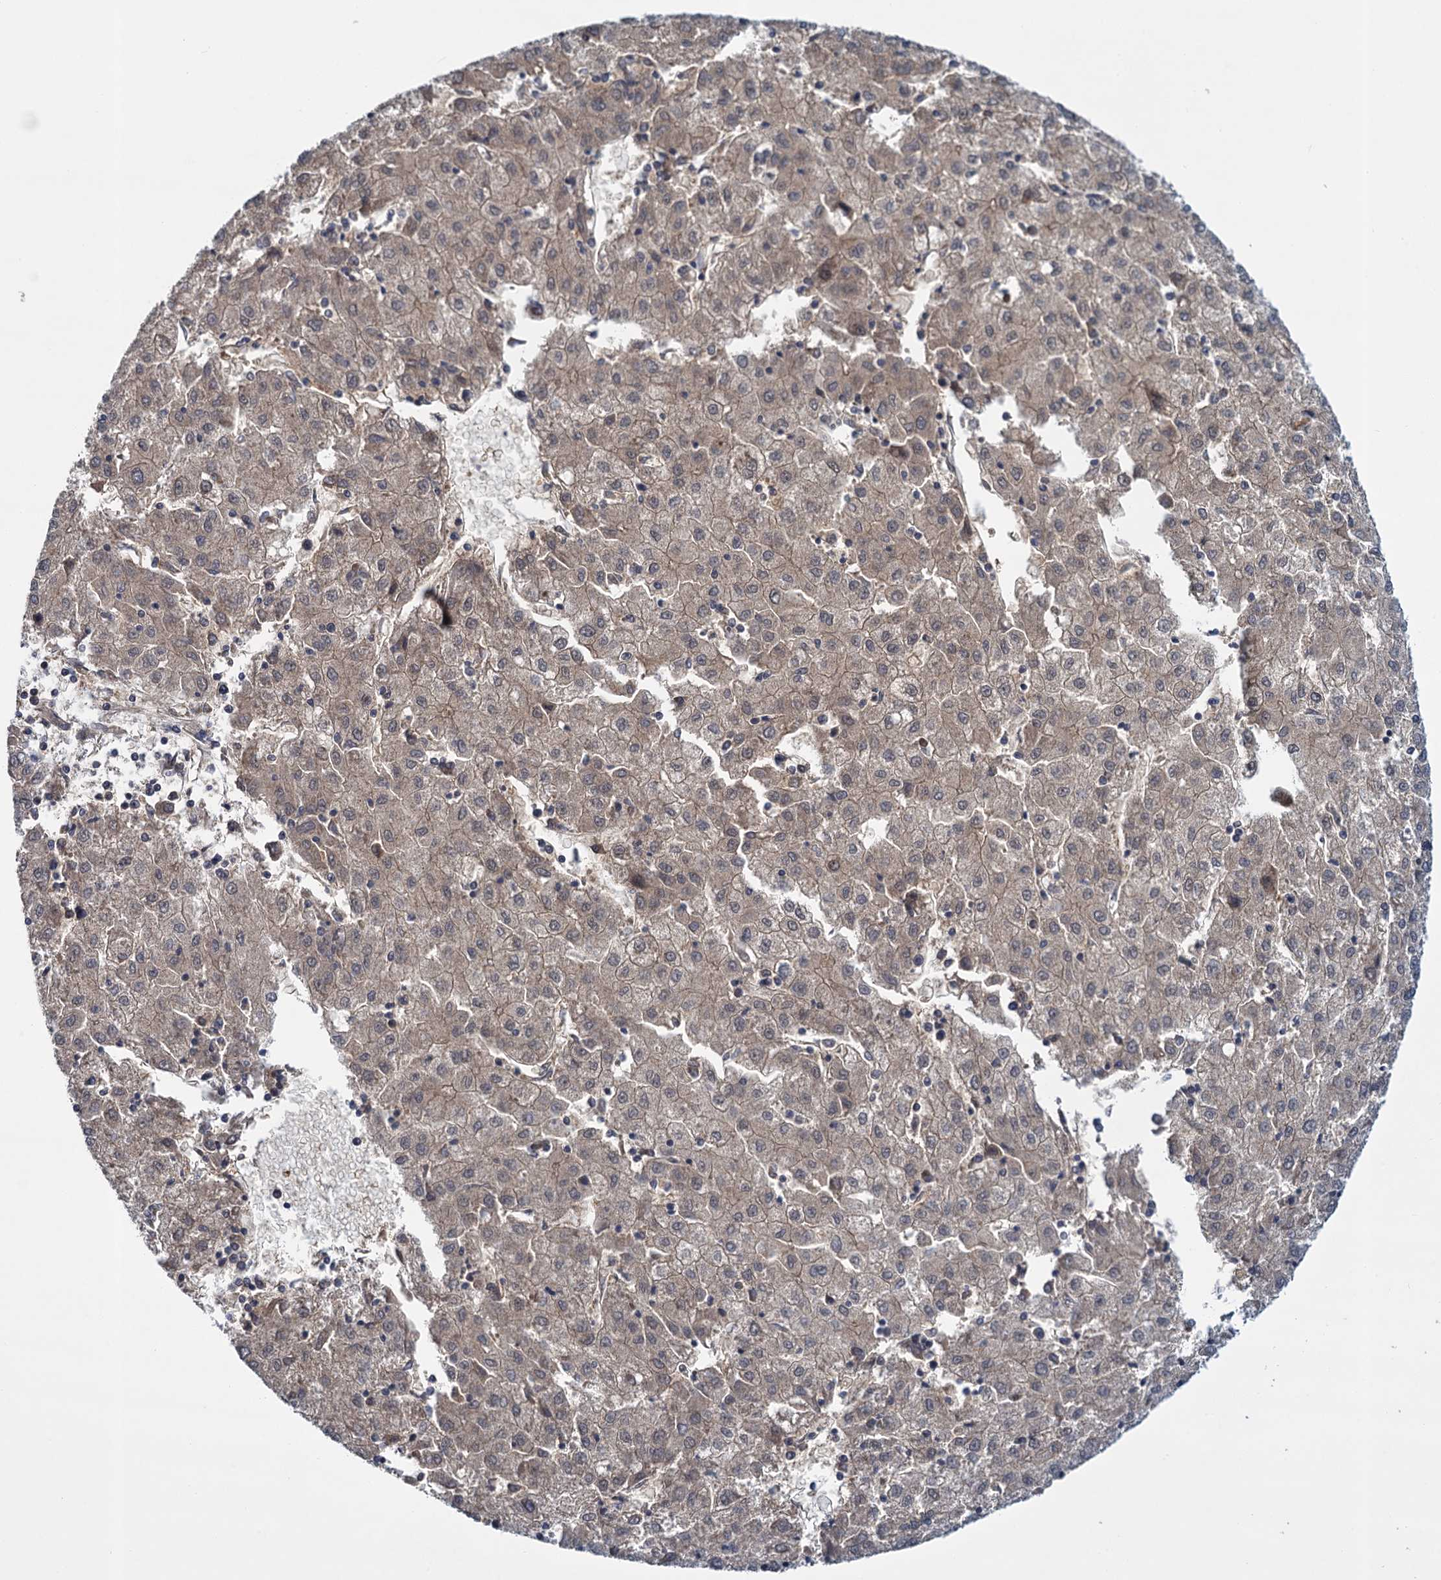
{"staining": {"intensity": "moderate", "quantity": "<25%", "location": "cytoplasmic/membranous,nuclear"}, "tissue": "liver cancer", "cell_type": "Tumor cells", "image_type": "cancer", "snomed": [{"axis": "morphology", "description": "Carcinoma, Hepatocellular, NOS"}, {"axis": "topography", "description": "Liver"}], "caption": "High-power microscopy captured an IHC photomicrograph of liver cancer, revealing moderate cytoplasmic/membranous and nuclear positivity in approximately <25% of tumor cells.", "gene": "GLO1", "patient": {"sex": "male", "age": 72}}